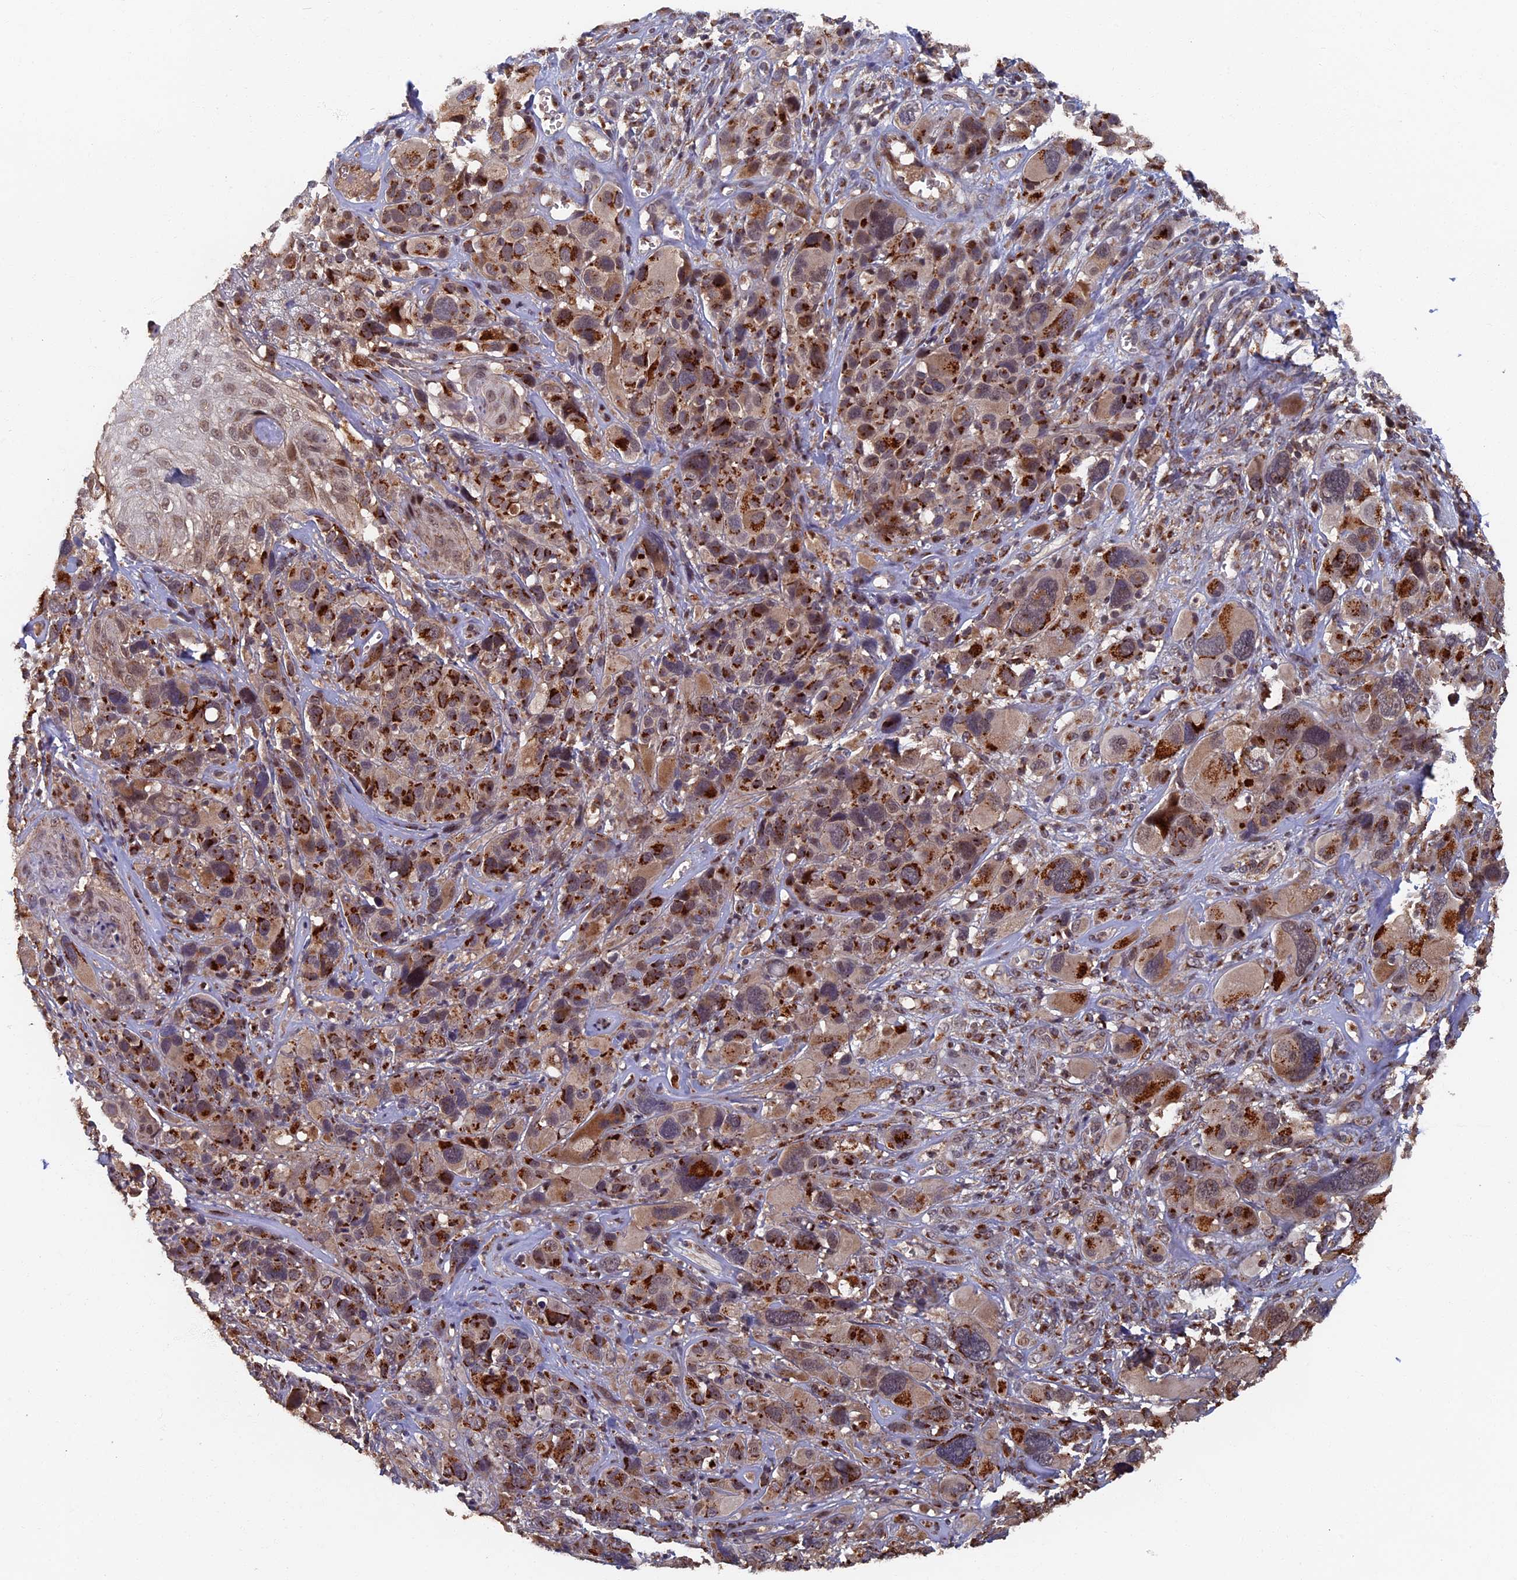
{"staining": {"intensity": "strong", "quantity": "25%-75%", "location": "cytoplasmic/membranous"}, "tissue": "melanoma", "cell_type": "Tumor cells", "image_type": "cancer", "snomed": [{"axis": "morphology", "description": "Malignant melanoma, NOS"}, {"axis": "topography", "description": "Skin of trunk"}], "caption": "Immunohistochemical staining of malignant melanoma reveals strong cytoplasmic/membranous protein positivity in approximately 25%-75% of tumor cells.", "gene": "RASGRF1", "patient": {"sex": "male", "age": 71}}